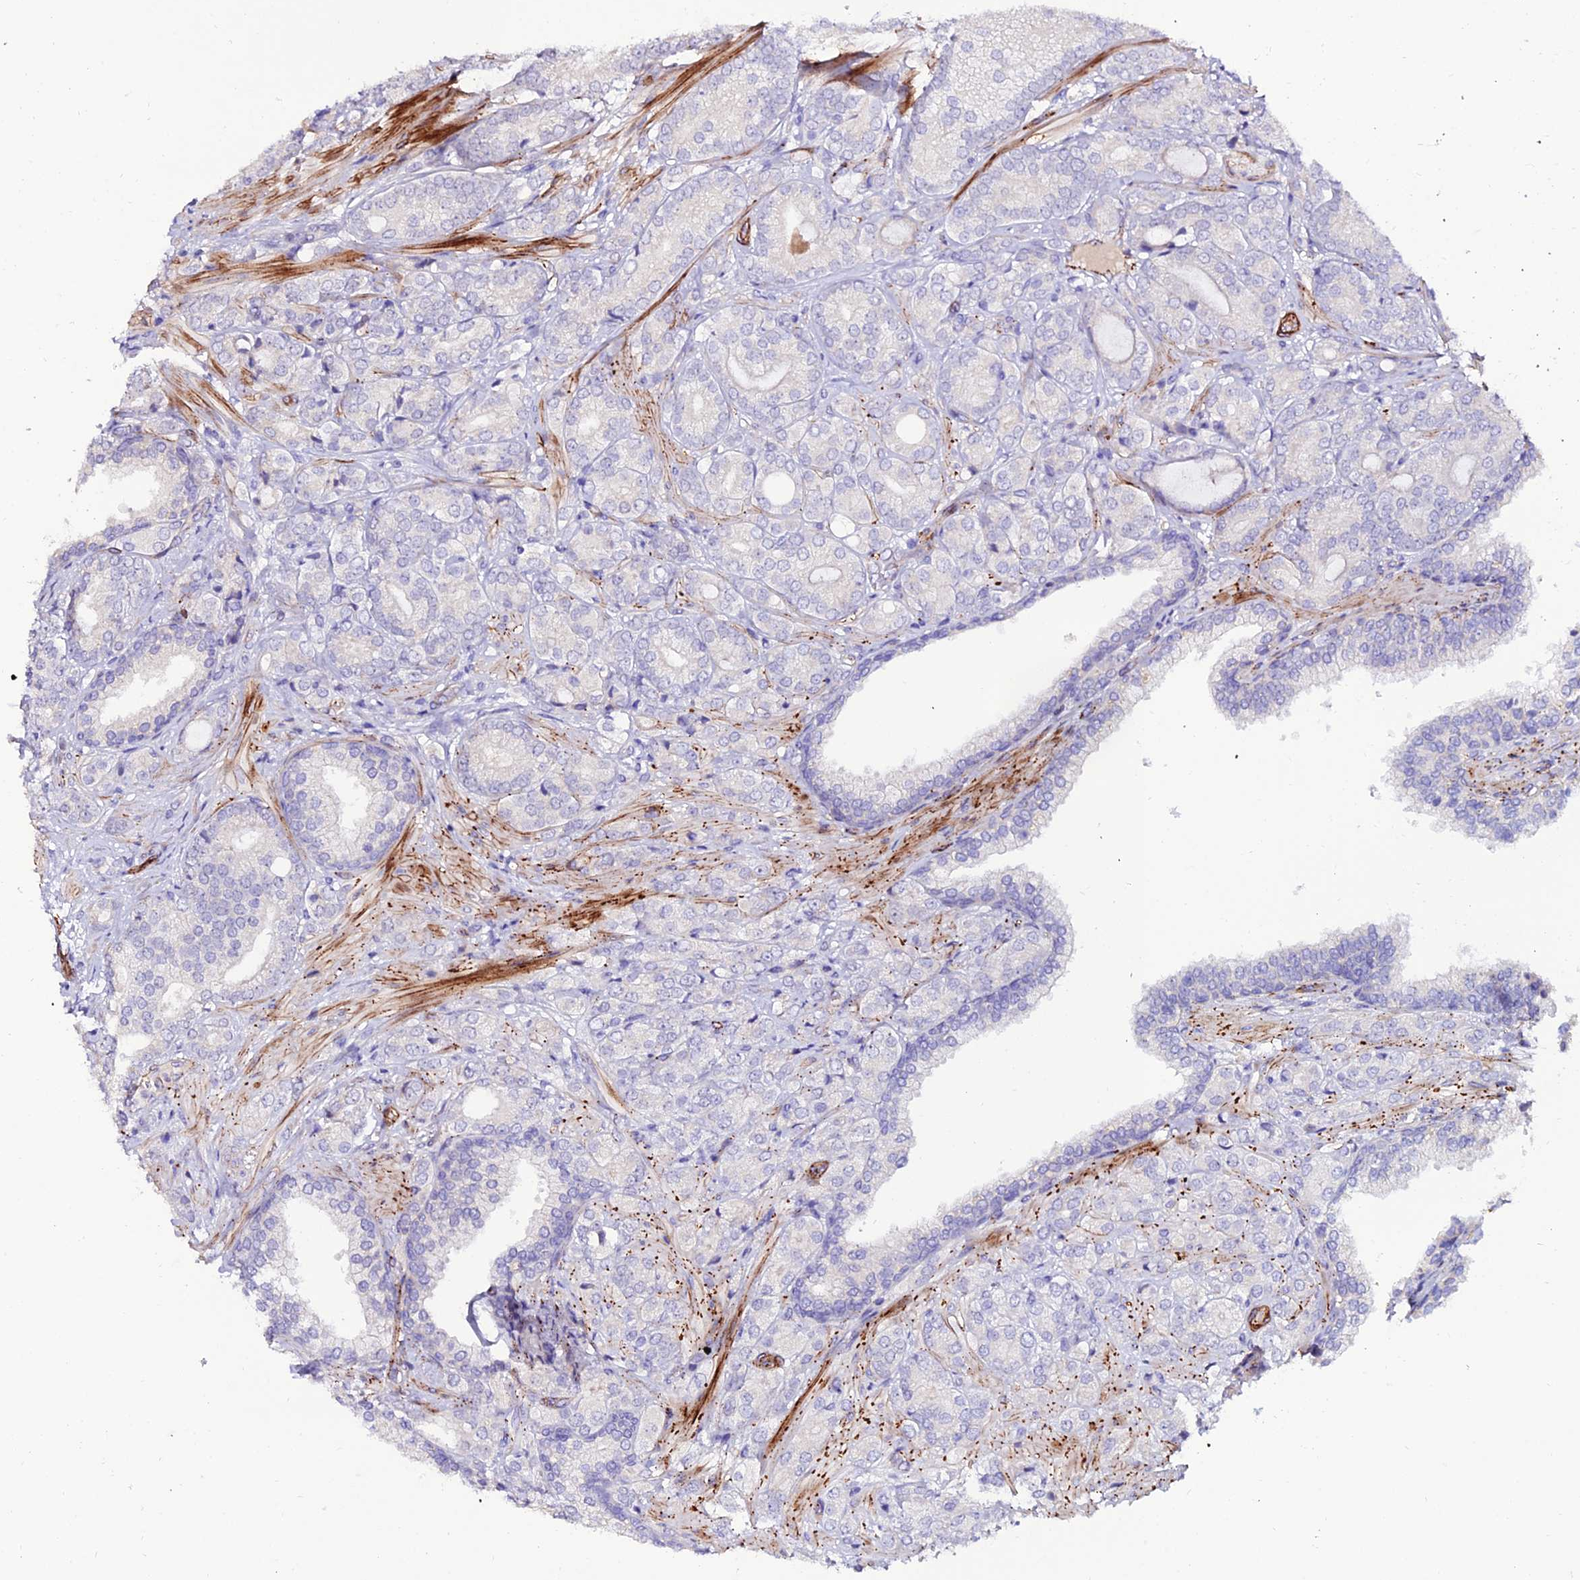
{"staining": {"intensity": "negative", "quantity": "none", "location": "none"}, "tissue": "prostate cancer", "cell_type": "Tumor cells", "image_type": "cancer", "snomed": [{"axis": "morphology", "description": "Adenocarcinoma, High grade"}, {"axis": "topography", "description": "Prostate"}], "caption": "Tumor cells show no significant positivity in adenocarcinoma (high-grade) (prostate).", "gene": "ALDH3B2", "patient": {"sex": "male", "age": 60}}